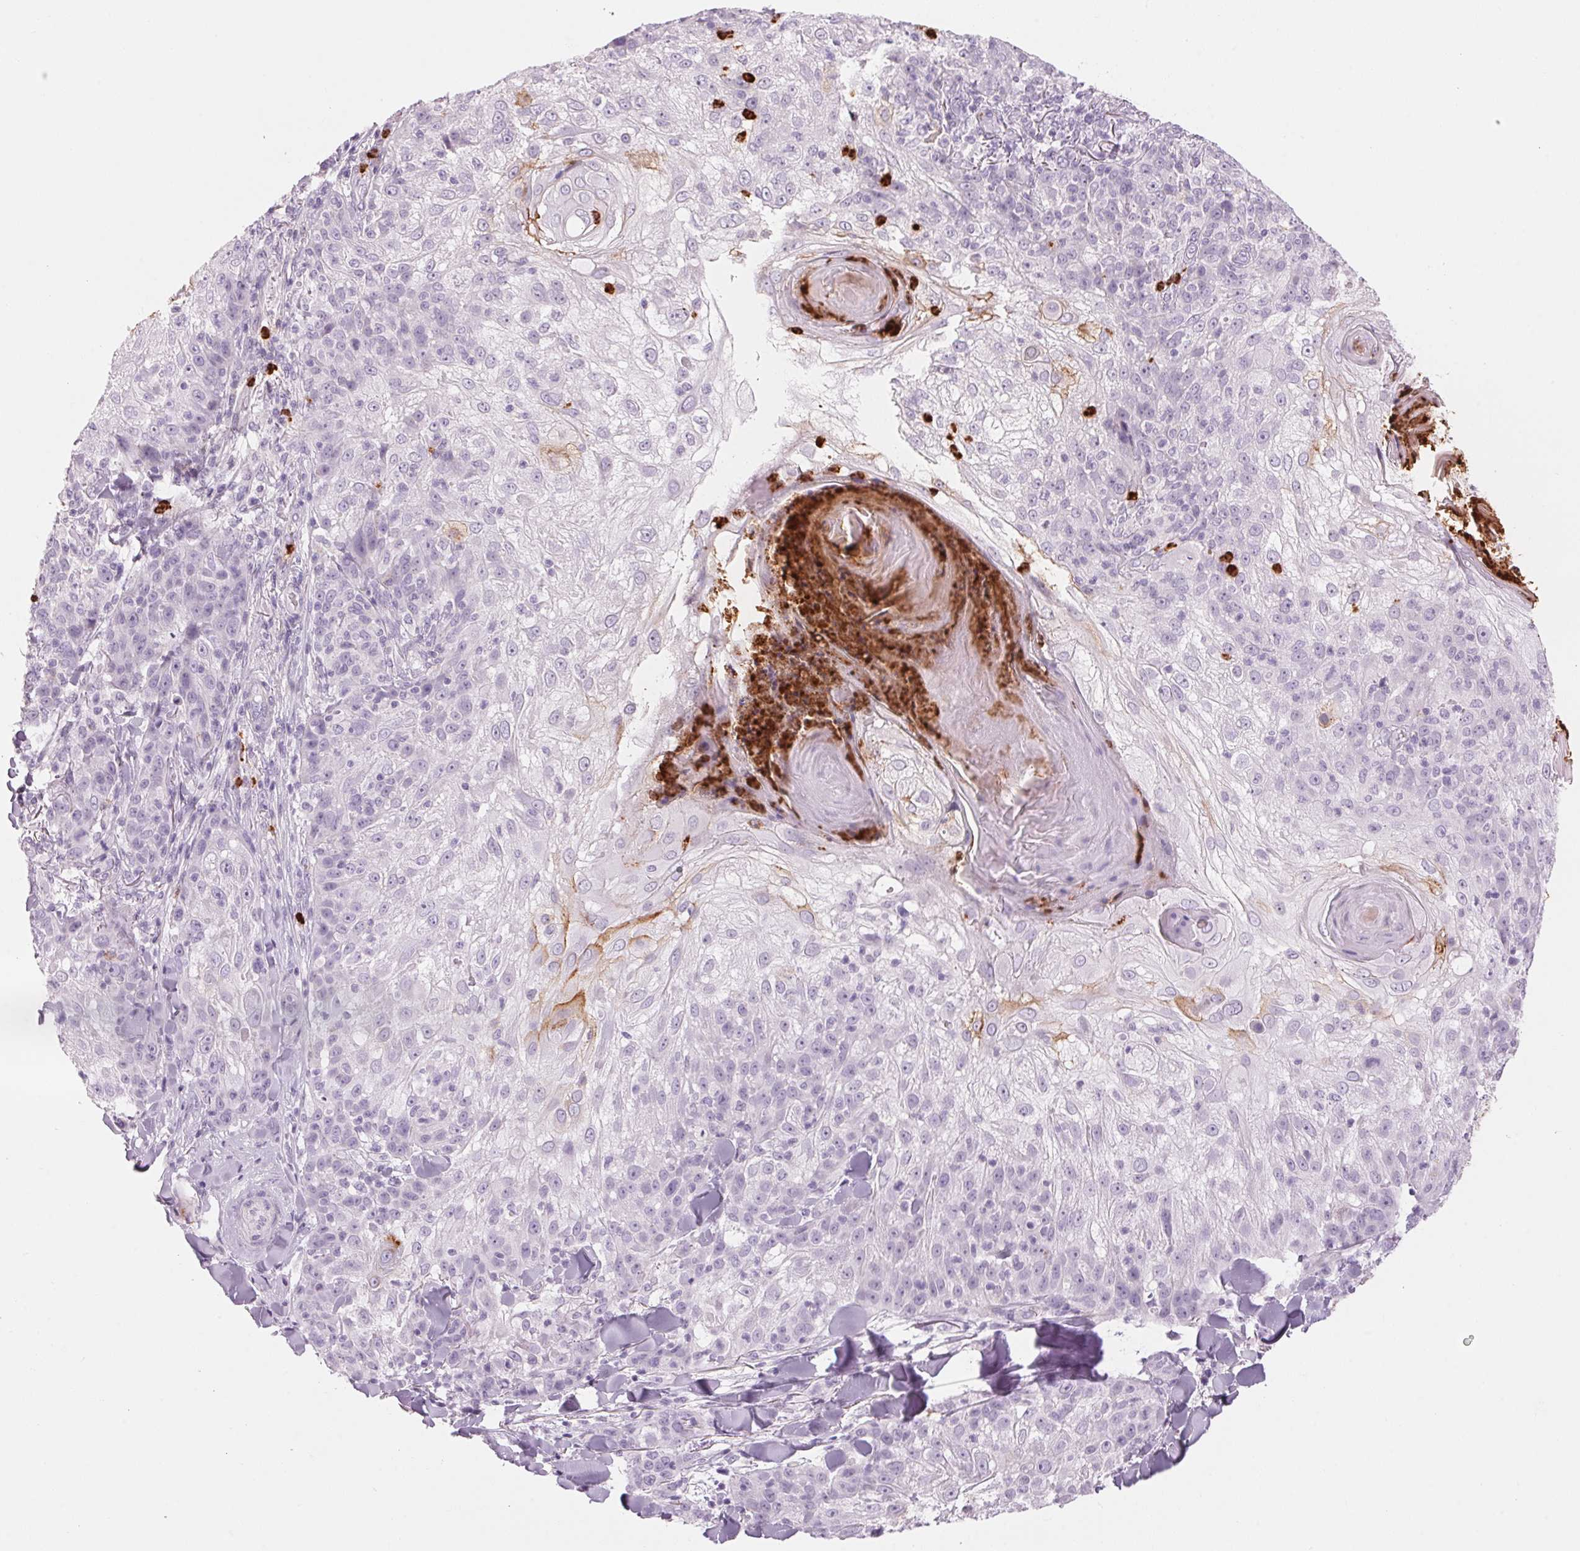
{"staining": {"intensity": "negative", "quantity": "none", "location": "none"}, "tissue": "skin cancer", "cell_type": "Tumor cells", "image_type": "cancer", "snomed": [{"axis": "morphology", "description": "Normal tissue, NOS"}, {"axis": "morphology", "description": "Squamous cell carcinoma, NOS"}, {"axis": "topography", "description": "Skin"}], "caption": "The micrograph demonstrates no staining of tumor cells in skin squamous cell carcinoma.", "gene": "KLK7", "patient": {"sex": "female", "age": 83}}